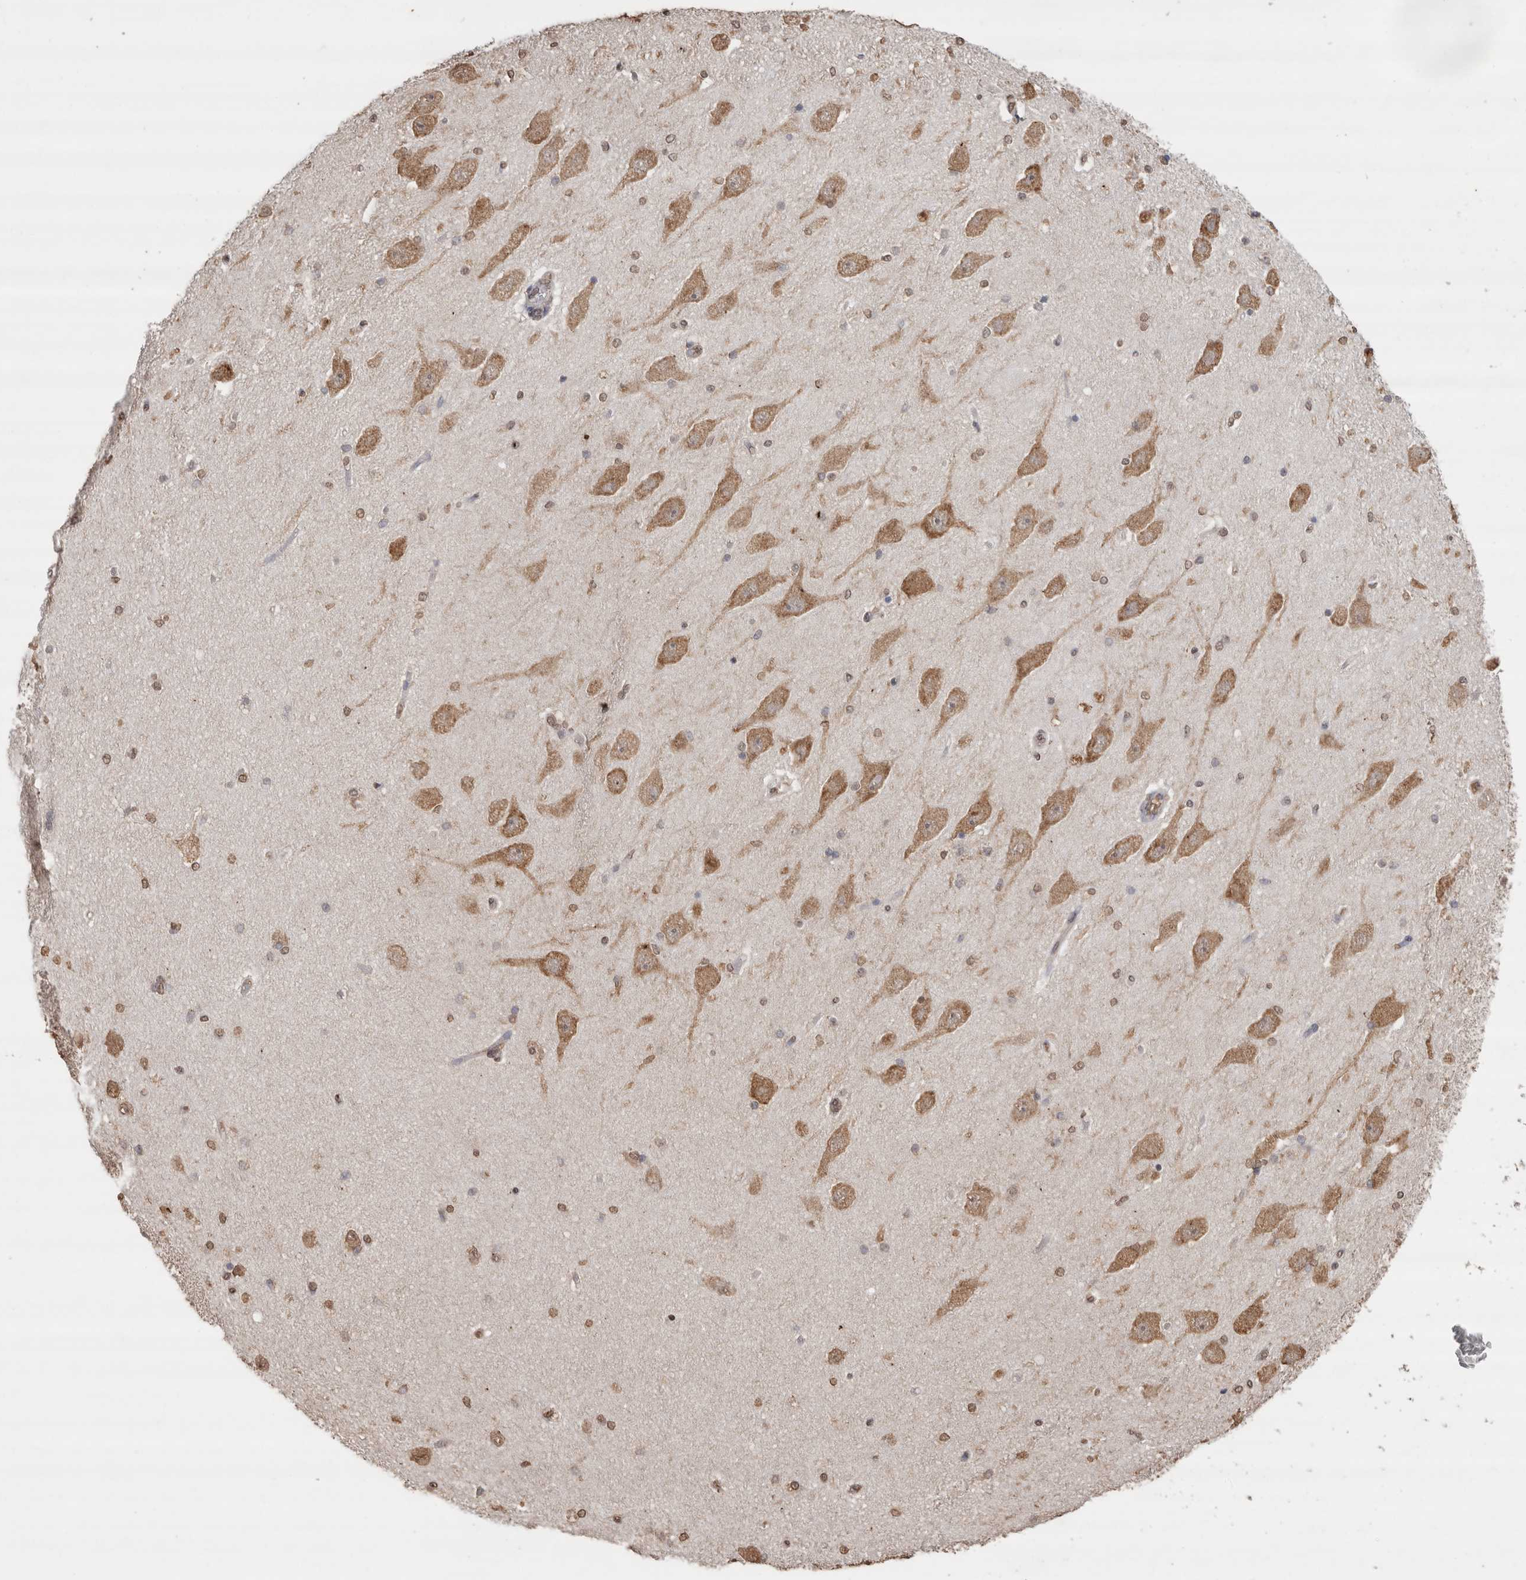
{"staining": {"intensity": "moderate", "quantity": "25%-75%", "location": "cytoplasmic/membranous,nuclear"}, "tissue": "hippocampus", "cell_type": "Glial cells", "image_type": "normal", "snomed": [{"axis": "morphology", "description": "Normal tissue, NOS"}, {"axis": "topography", "description": "Hippocampus"}], "caption": "Glial cells exhibit moderate cytoplasmic/membranous,nuclear expression in about 25%-75% of cells in benign hippocampus.", "gene": "CRELD2", "patient": {"sex": "female", "age": 54}}